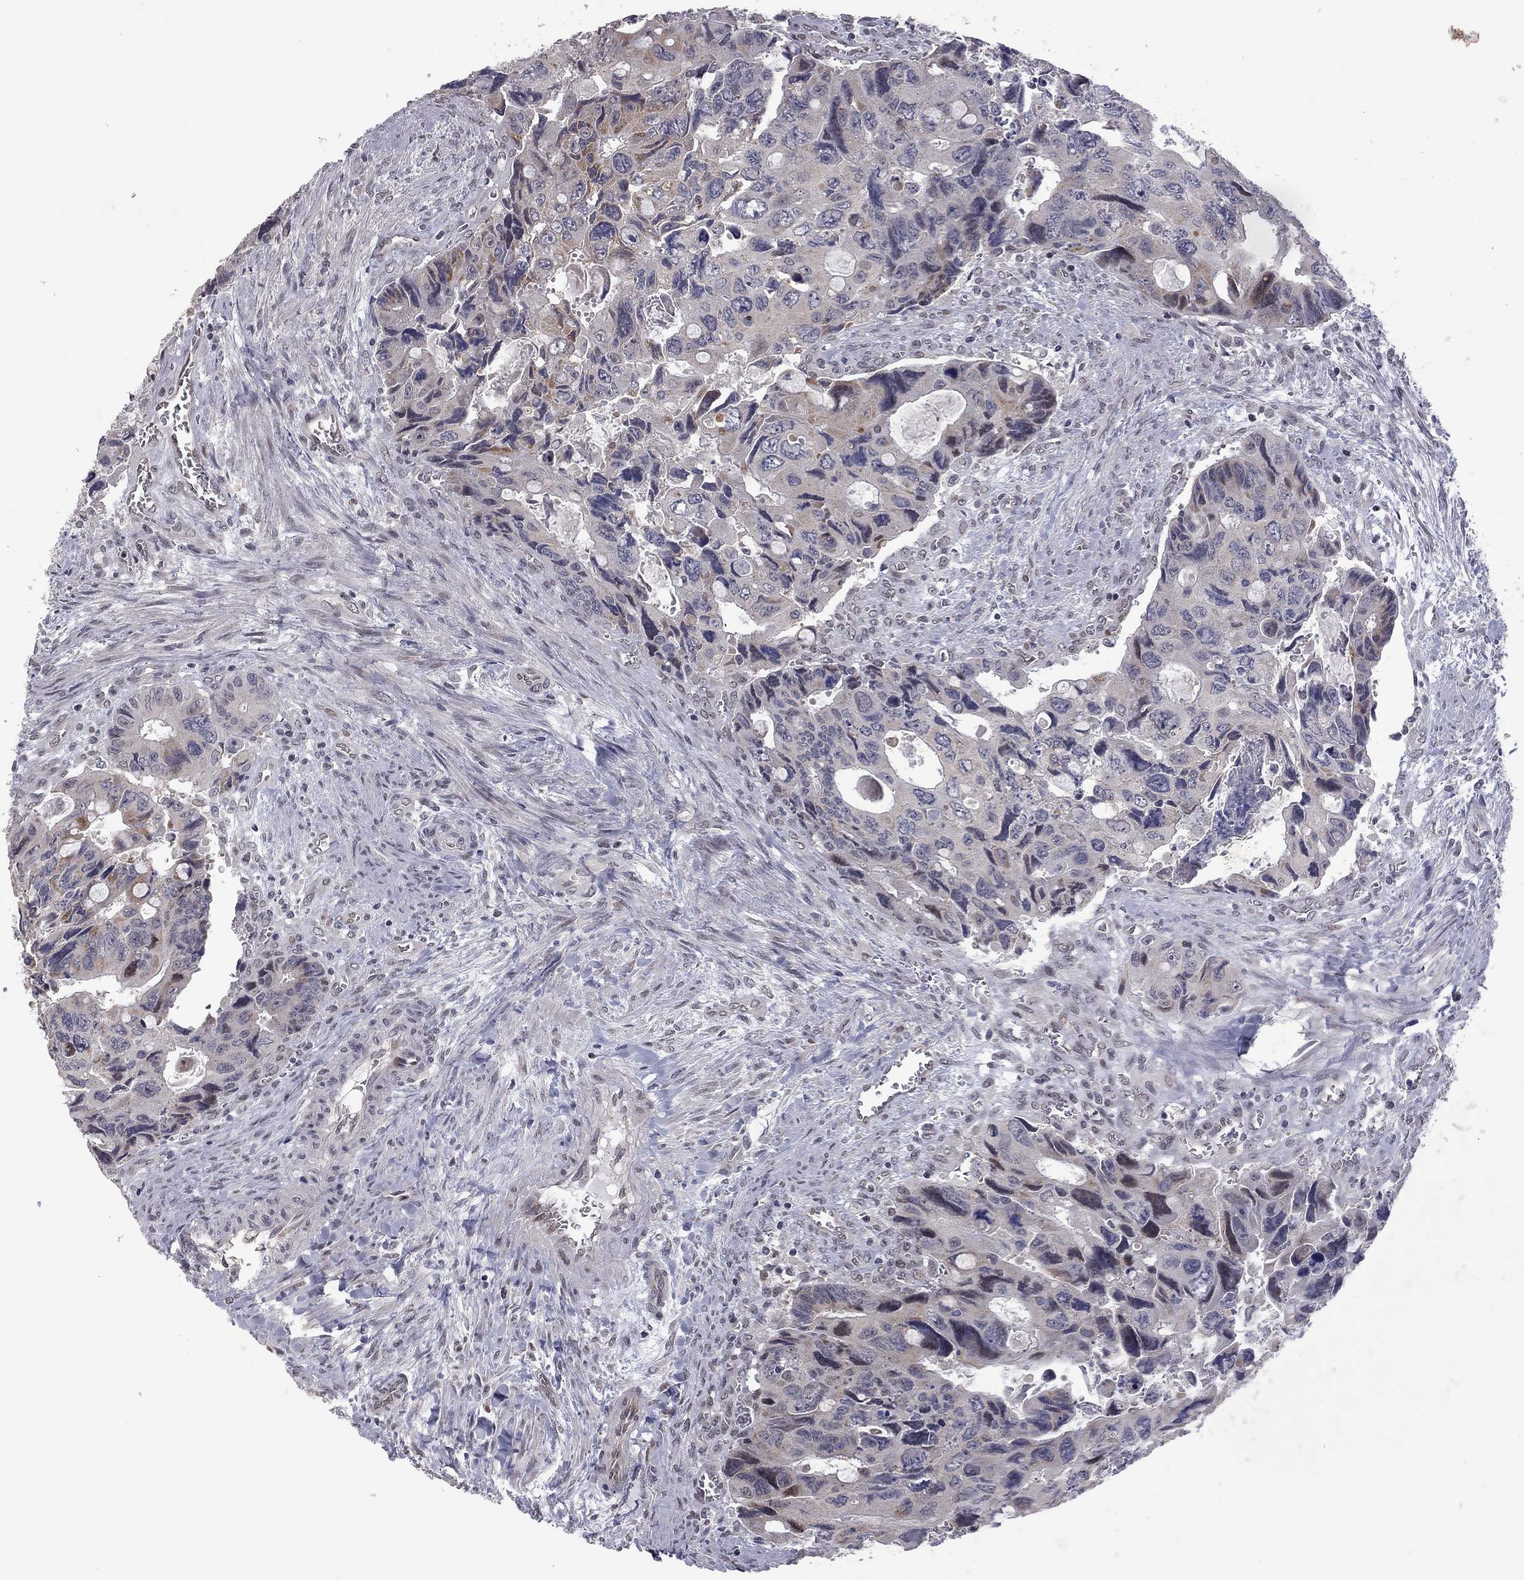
{"staining": {"intensity": "moderate", "quantity": "<25%", "location": "cytoplasmic/membranous"}, "tissue": "colorectal cancer", "cell_type": "Tumor cells", "image_type": "cancer", "snomed": [{"axis": "morphology", "description": "Adenocarcinoma, NOS"}, {"axis": "topography", "description": "Rectum"}], "caption": "Protein expression analysis of human adenocarcinoma (colorectal) reveals moderate cytoplasmic/membranous staining in approximately <25% of tumor cells.", "gene": "MC3R", "patient": {"sex": "male", "age": 62}}